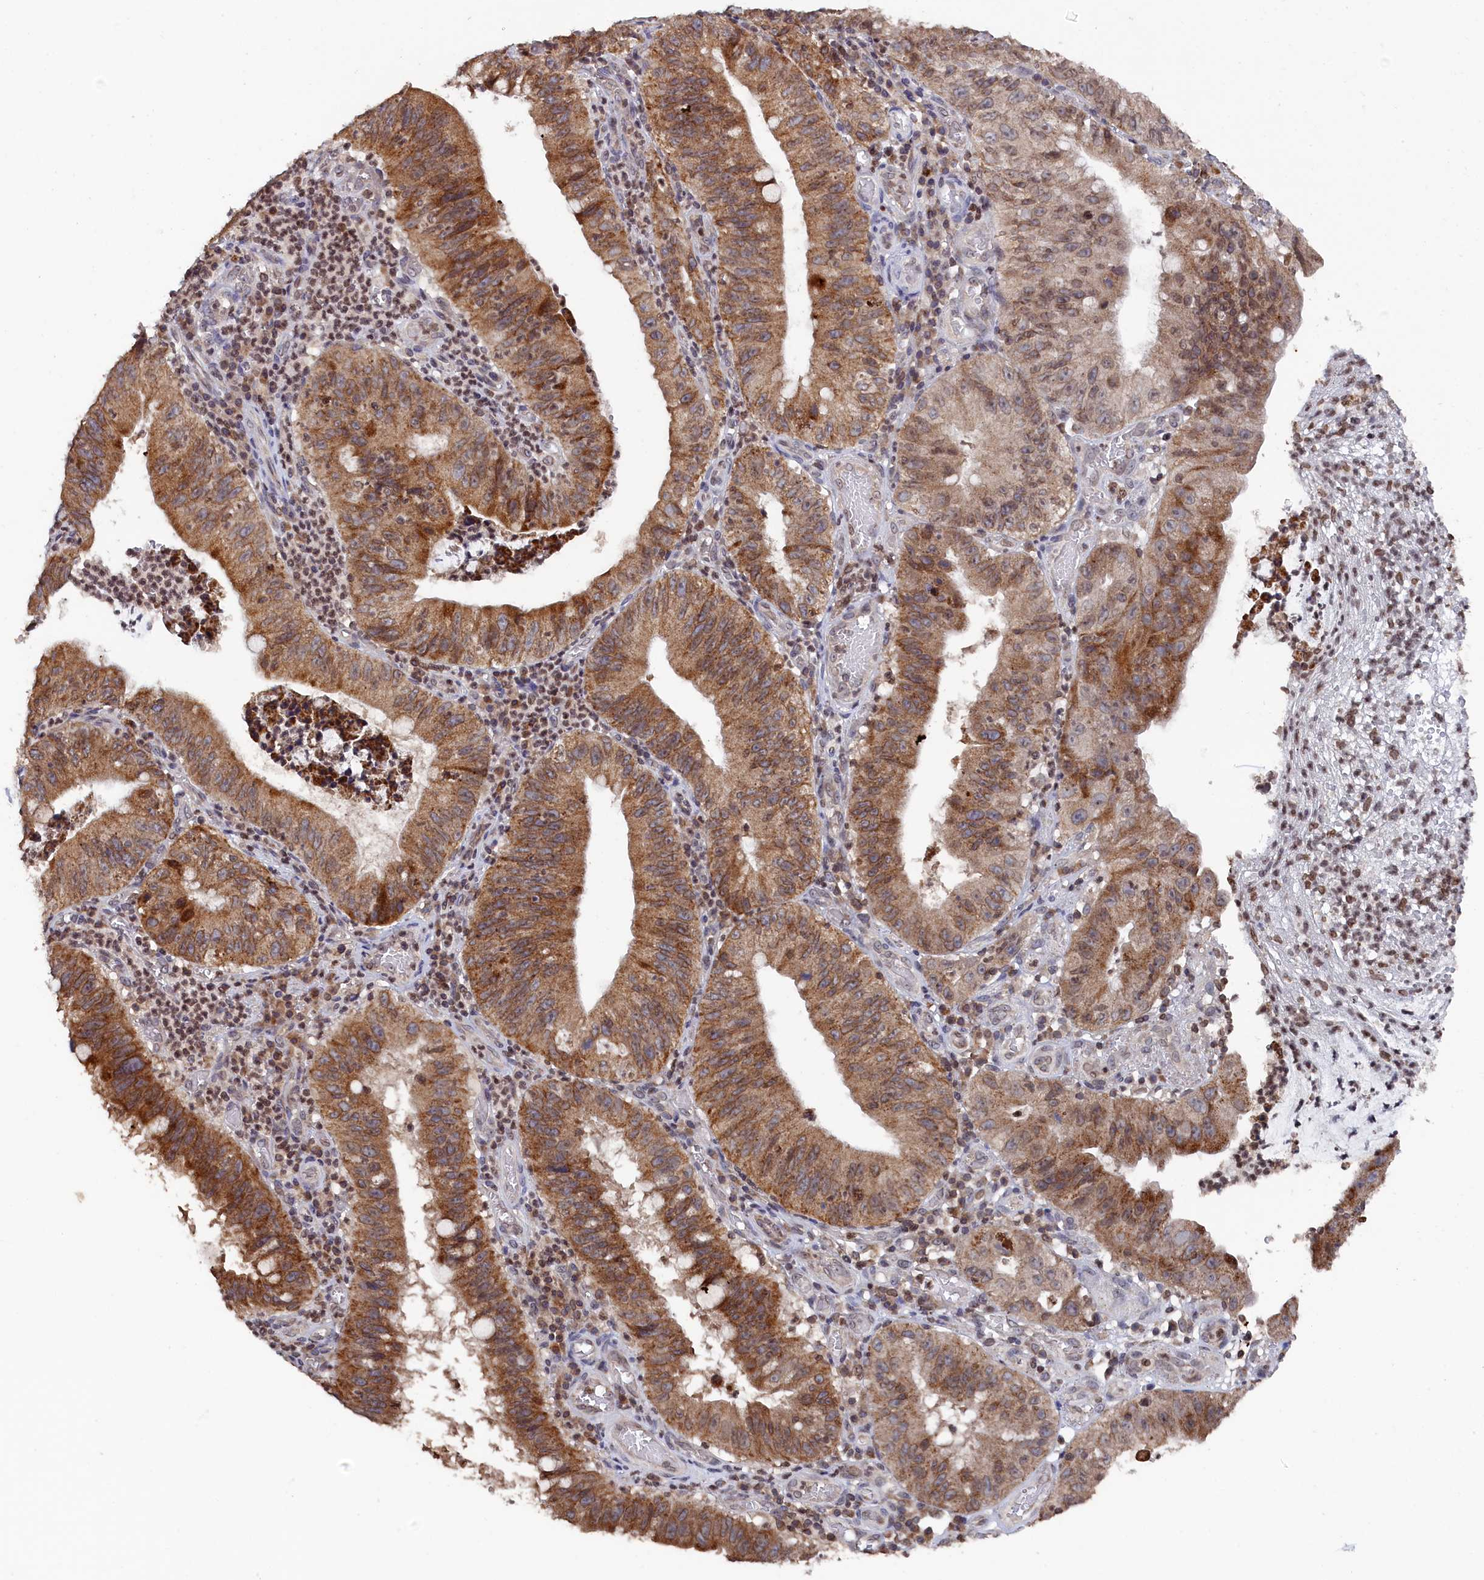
{"staining": {"intensity": "moderate", "quantity": ">75%", "location": "cytoplasmic/membranous"}, "tissue": "stomach cancer", "cell_type": "Tumor cells", "image_type": "cancer", "snomed": [{"axis": "morphology", "description": "Adenocarcinoma, NOS"}, {"axis": "topography", "description": "Stomach"}], "caption": "Approximately >75% of tumor cells in stomach adenocarcinoma reveal moderate cytoplasmic/membranous protein positivity as visualized by brown immunohistochemical staining.", "gene": "ANKEF1", "patient": {"sex": "male", "age": 59}}